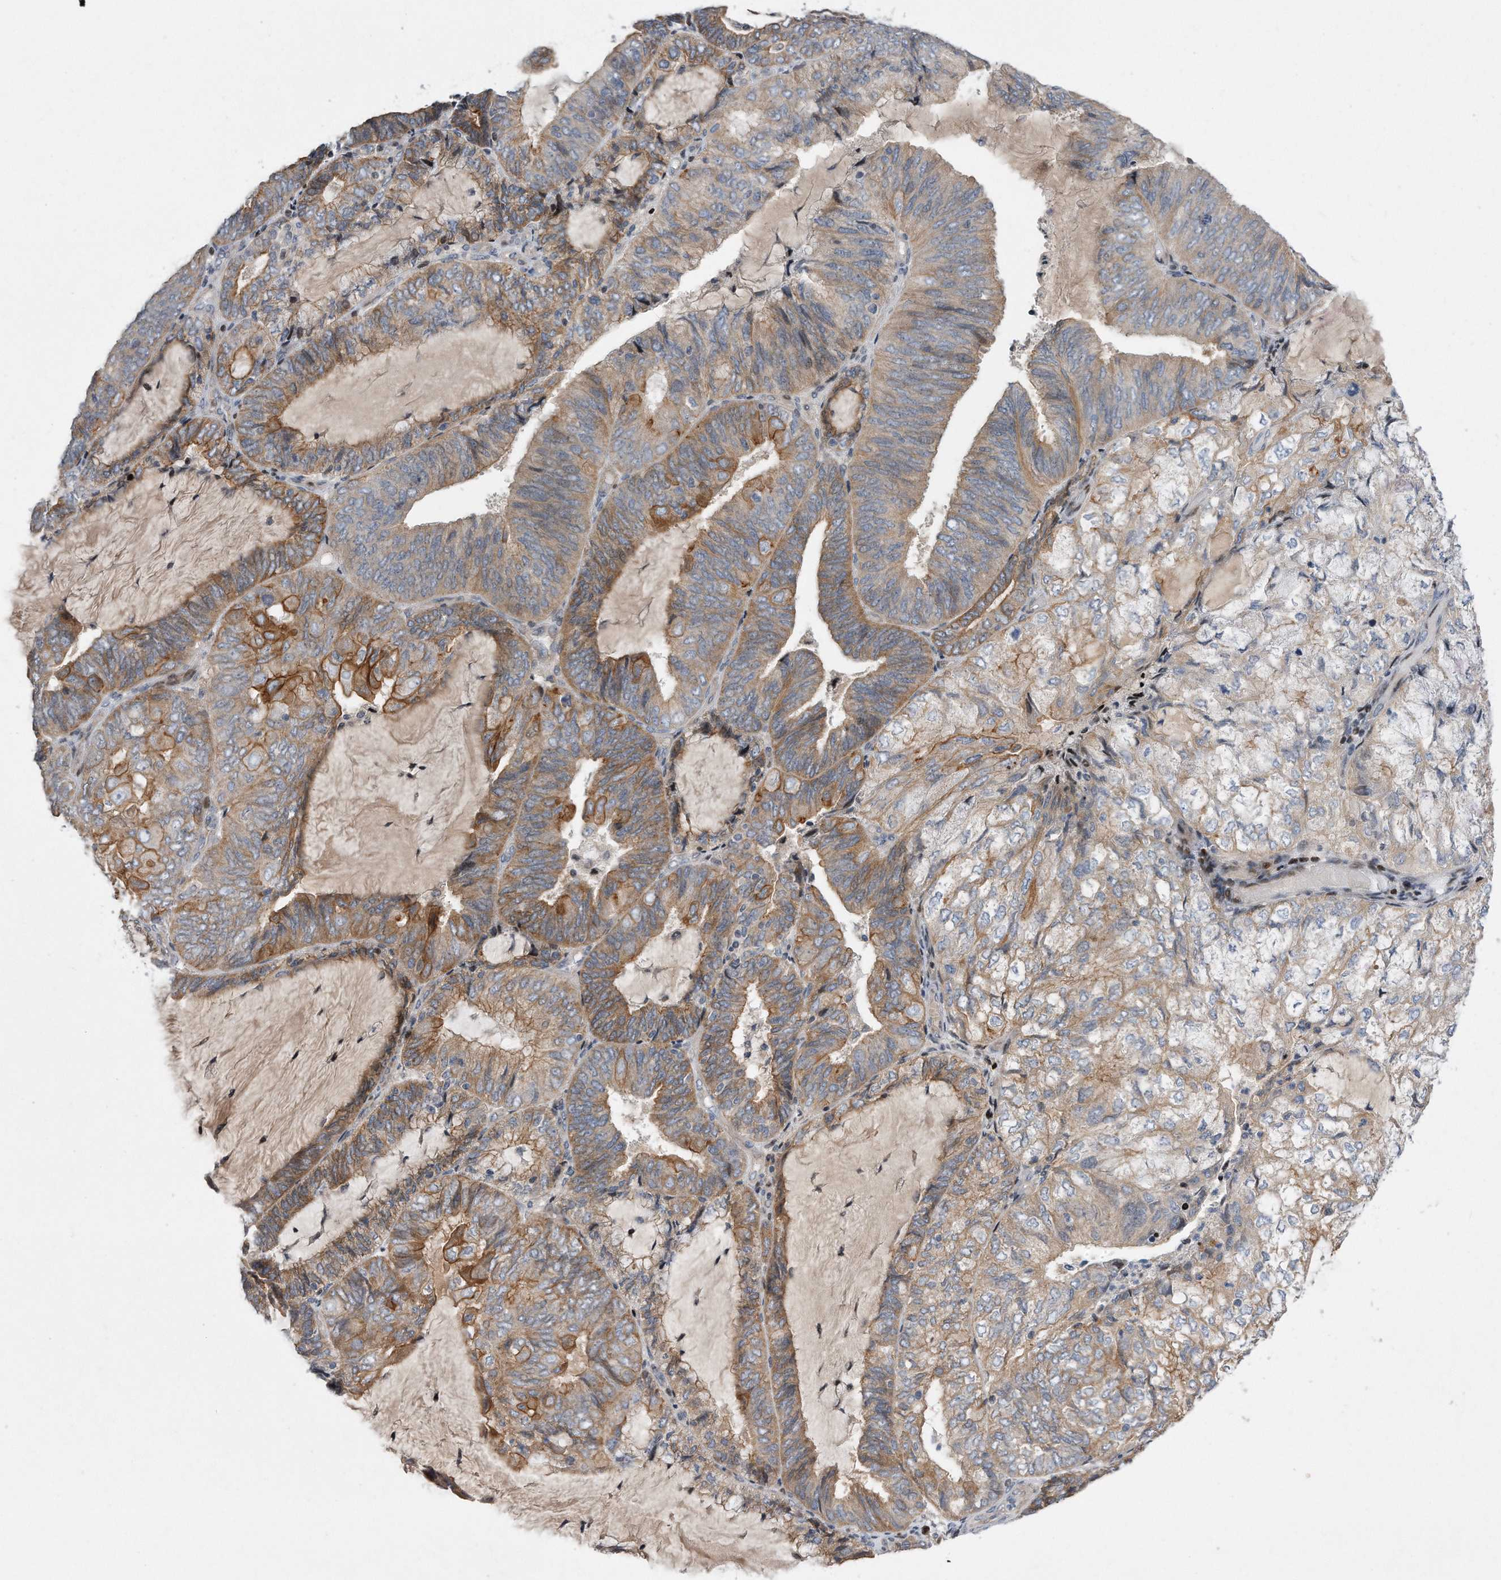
{"staining": {"intensity": "moderate", "quantity": "25%-75%", "location": "cytoplasmic/membranous"}, "tissue": "endometrial cancer", "cell_type": "Tumor cells", "image_type": "cancer", "snomed": [{"axis": "morphology", "description": "Adenocarcinoma, NOS"}, {"axis": "topography", "description": "Endometrium"}], "caption": "A photomicrograph of endometrial cancer (adenocarcinoma) stained for a protein shows moderate cytoplasmic/membranous brown staining in tumor cells. Ihc stains the protein in brown and the nuclei are stained blue.", "gene": "CDH12", "patient": {"sex": "female", "age": 81}}